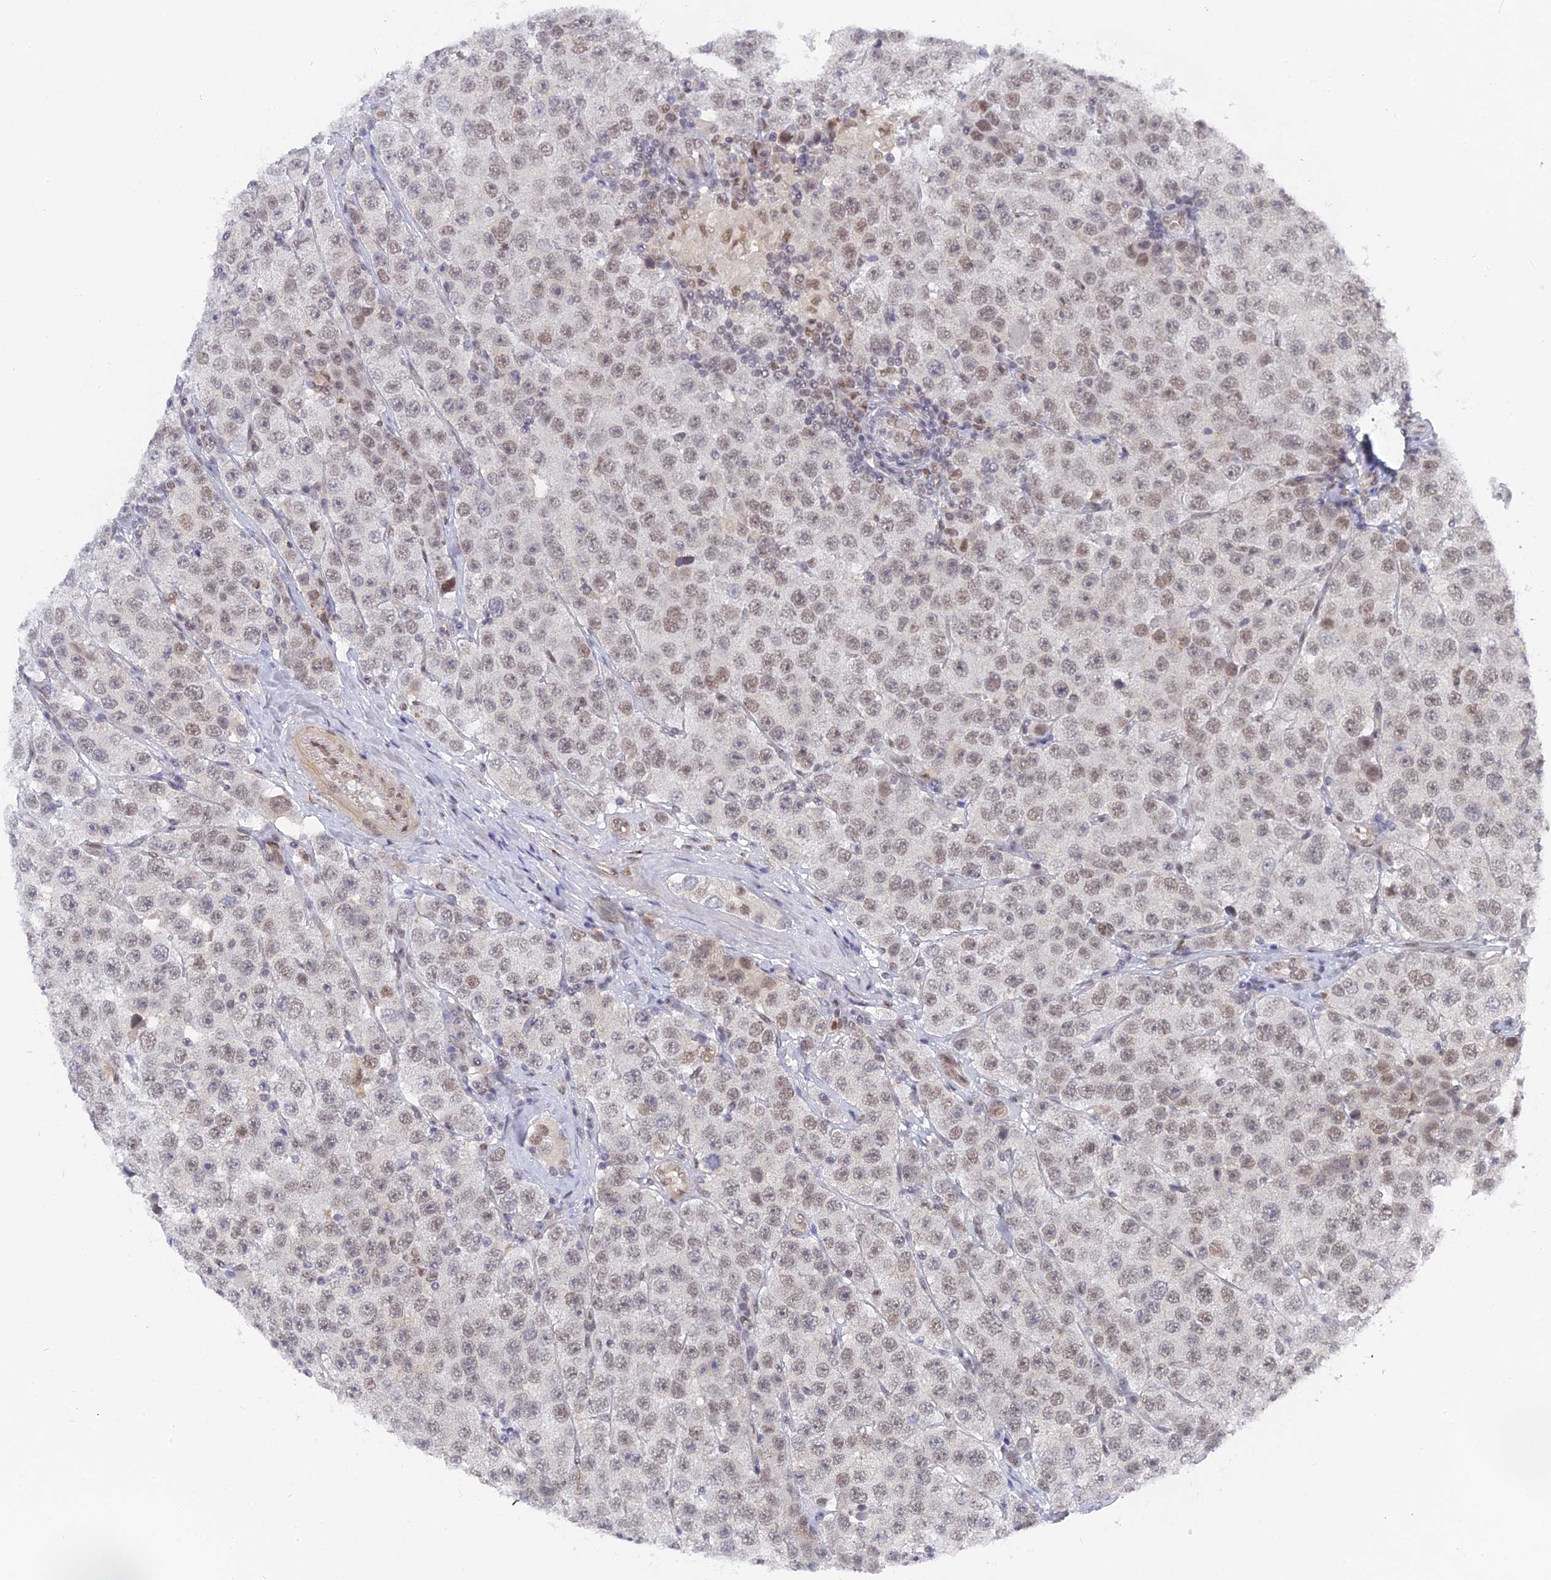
{"staining": {"intensity": "weak", "quantity": "25%-75%", "location": "nuclear"}, "tissue": "testis cancer", "cell_type": "Tumor cells", "image_type": "cancer", "snomed": [{"axis": "morphology", "description": "Seminoma, NOS"}, {"axis": "topography", "description": "Testis"}], "caption": "Protein analysis of testis cancer (seminoma) tissue reveals weak nuclear staining in approximately 25%-75% of tumor cells.", "gene": "CCDC85A", "patient": {"sex": "male", "age": 28}}